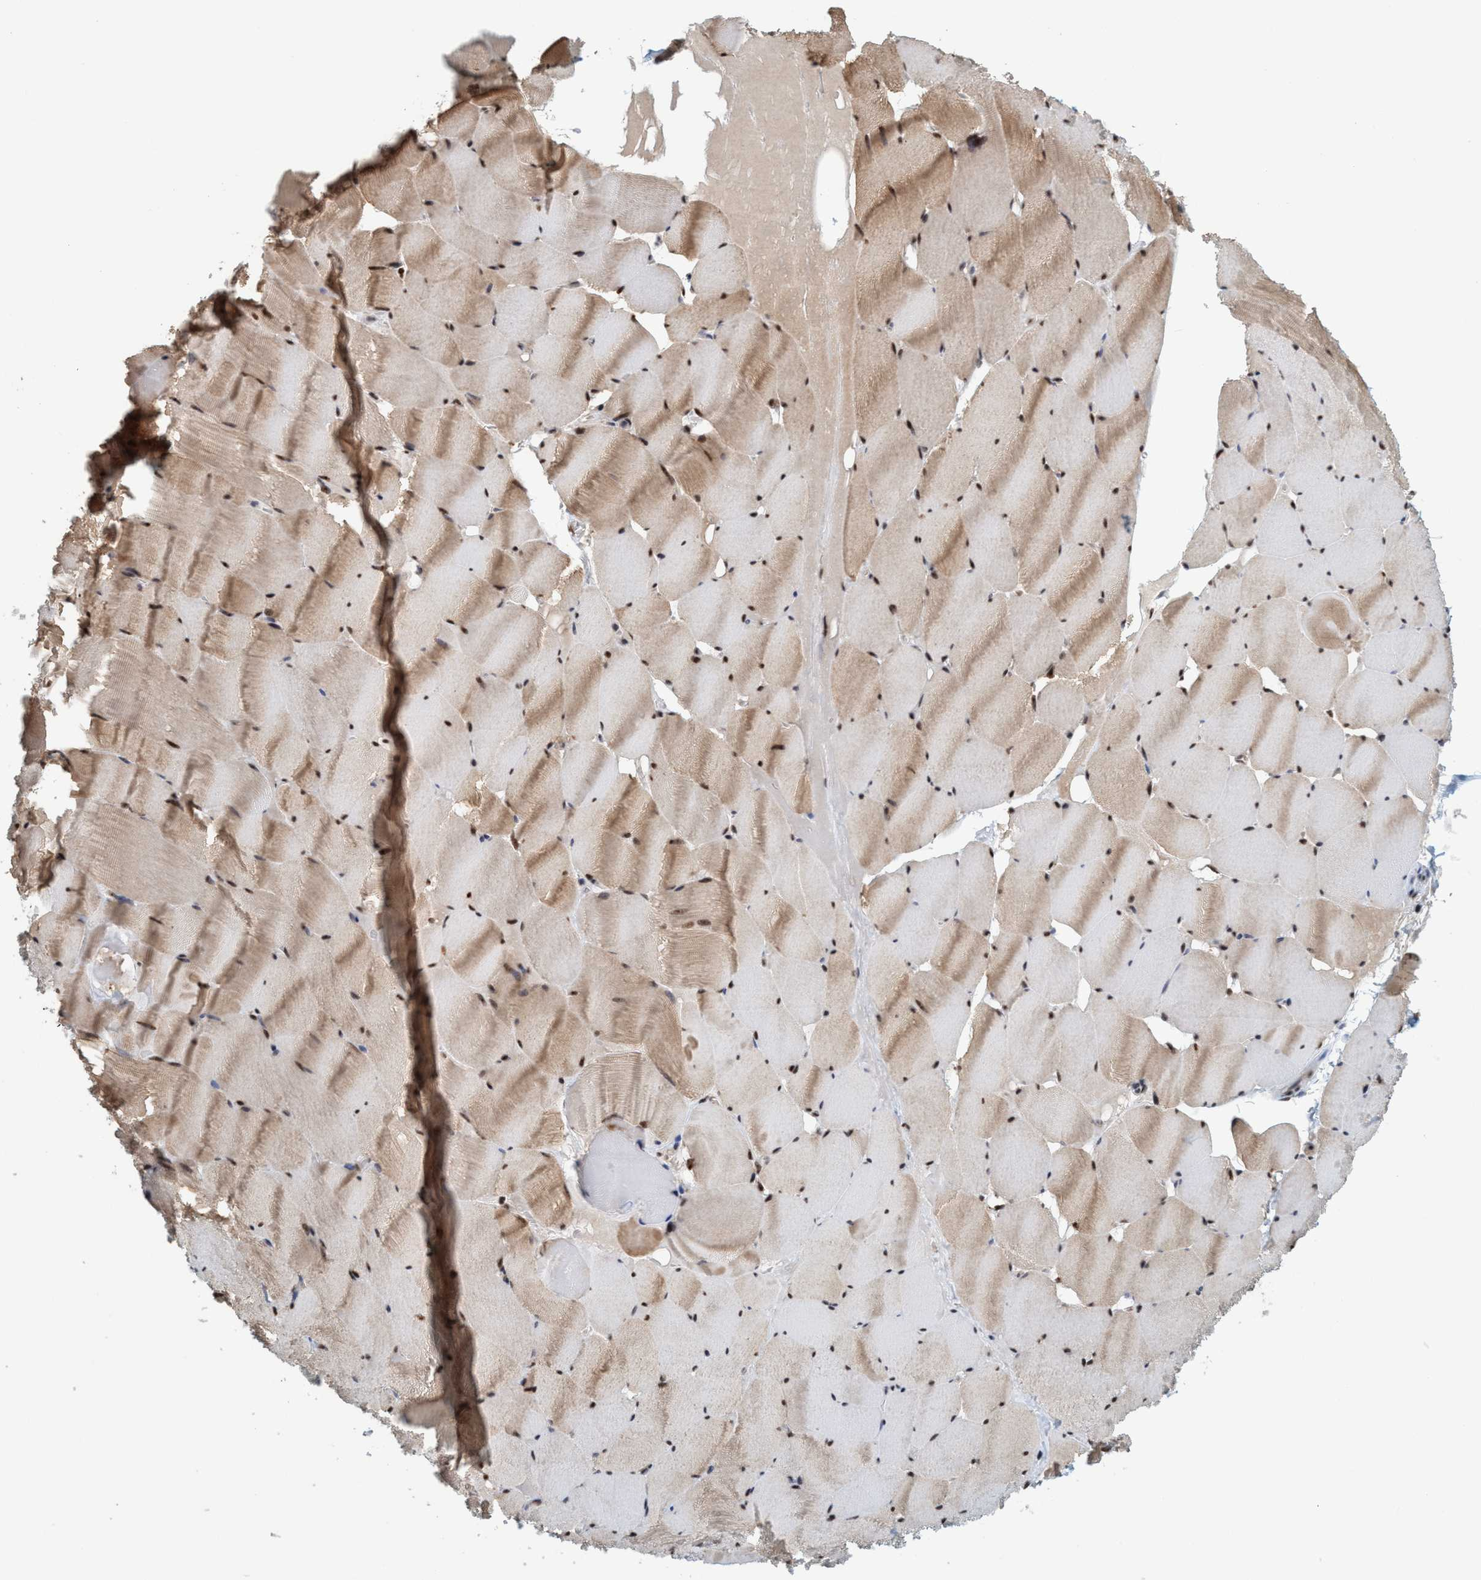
{"staining": {"intensity": "moderate", "quantity": ">75%", "location": "cytoplasmic/membranous,nuclear"}, "tissue": "skeletal muscle", "cell_type": "Myocytes", "image_type": "normal", "snomed": [{"axis": "morphology", "description": "Normal tissue, NOS"}, {"axis": "topography", "description": "Skeletal muscle"}], "caption": "Immunohistochemical staining of benign human skeletal muscle demonstrates moderate cytoplasmic/membranous,nuclear protein expression in approximately >75% of myocytes.", "gene": "SMCR8", "patient": {"sex": "male", "age": 62}}